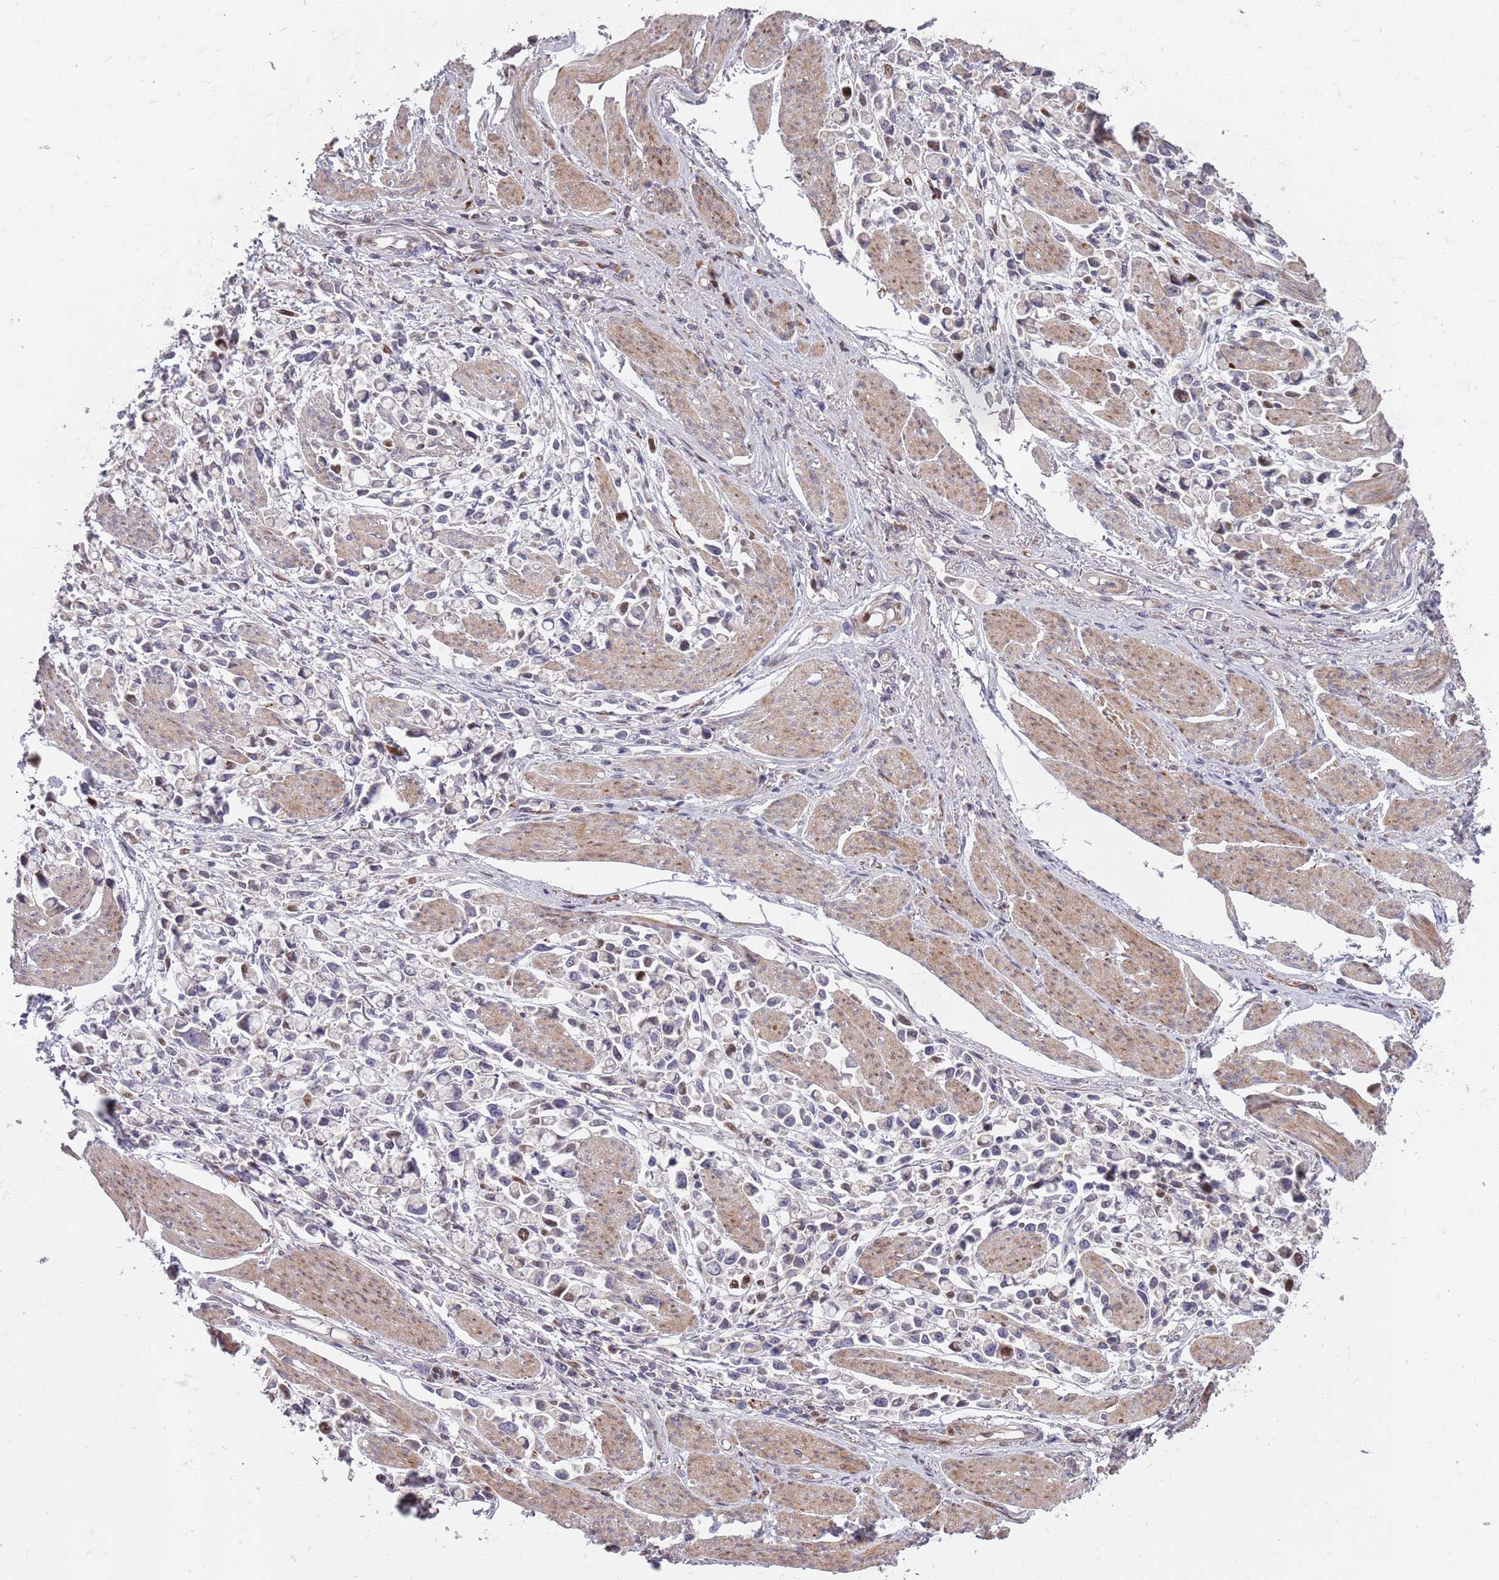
{"staining": {"intensity": "negative", "quantity": "none", "location": "none"}, "tissue": "stomach cancer", "cell_type": "Tumor cells", "image_type": "cancer", "snomed": [{"axis": "morphology", "description": "Adenocarcinoma, NOS"}, {"axis": "topography", "description": "Stomach"}], "caption": "Human stomach adenocarcinoma stained for a protein using IHC shows no expression in tumor cells.", "gene": "SYNDIG1L", "patient": {"sex": "female", "age": 81}}